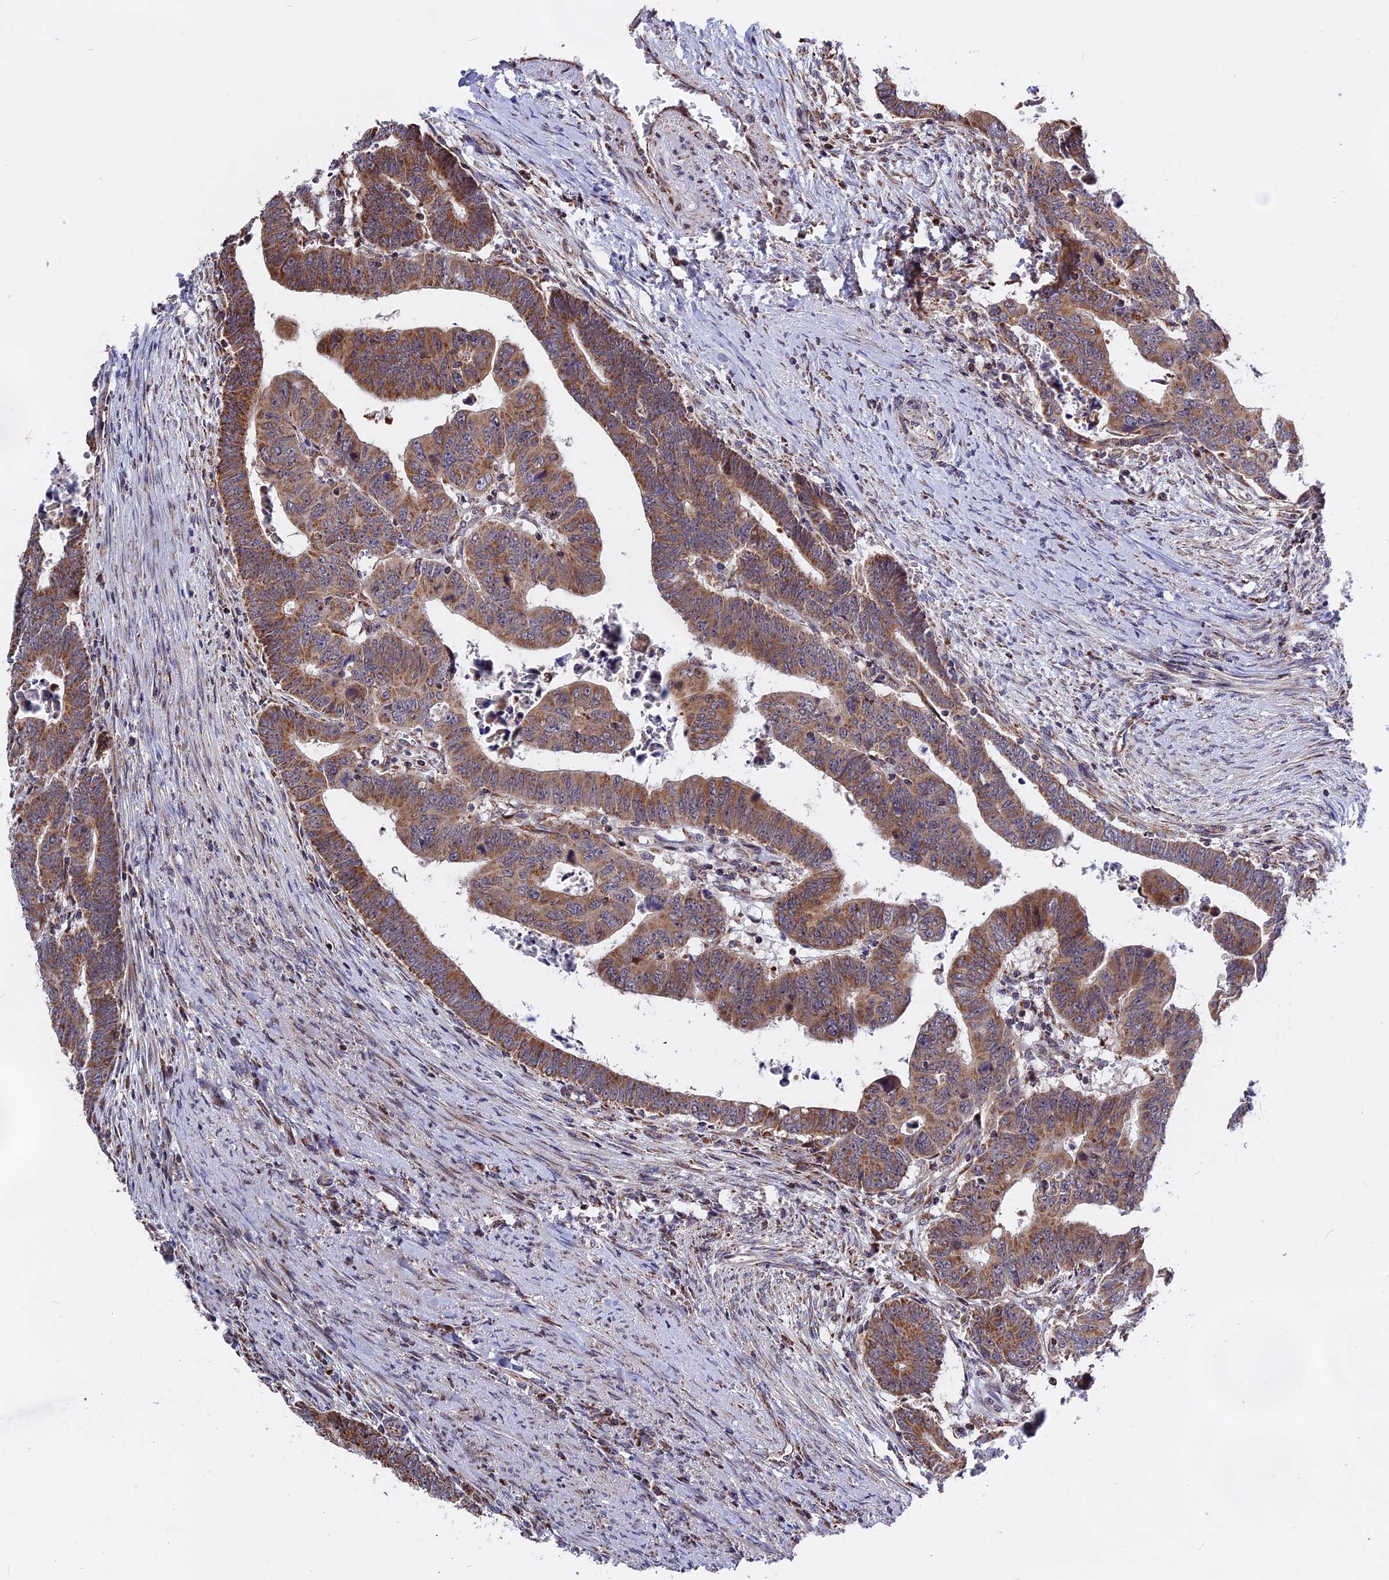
{"staining": {"intensity": "moderate", "quantity": ">75%", "location": "cytoplasmic/membranous"}, "tissue": "colorectal cancer", "cell_type": "Tumor cells", "image_type": "cancer", "snomed": [{"axis": "morphology", "description": "Normal tissue, NOS"}, {"axis": "morphology", "description": "Adenocarcinoma, NOS"}, {"axis": "topography", "description": "Rectum"}], "caption": "Tumor cells show medium levels of moderate cytoplasmic/membranous expression in approximately >75% of cells in colorectal cancer.", "gene": "FAM174C", "patient": {"sex": "female", "age": 65}}